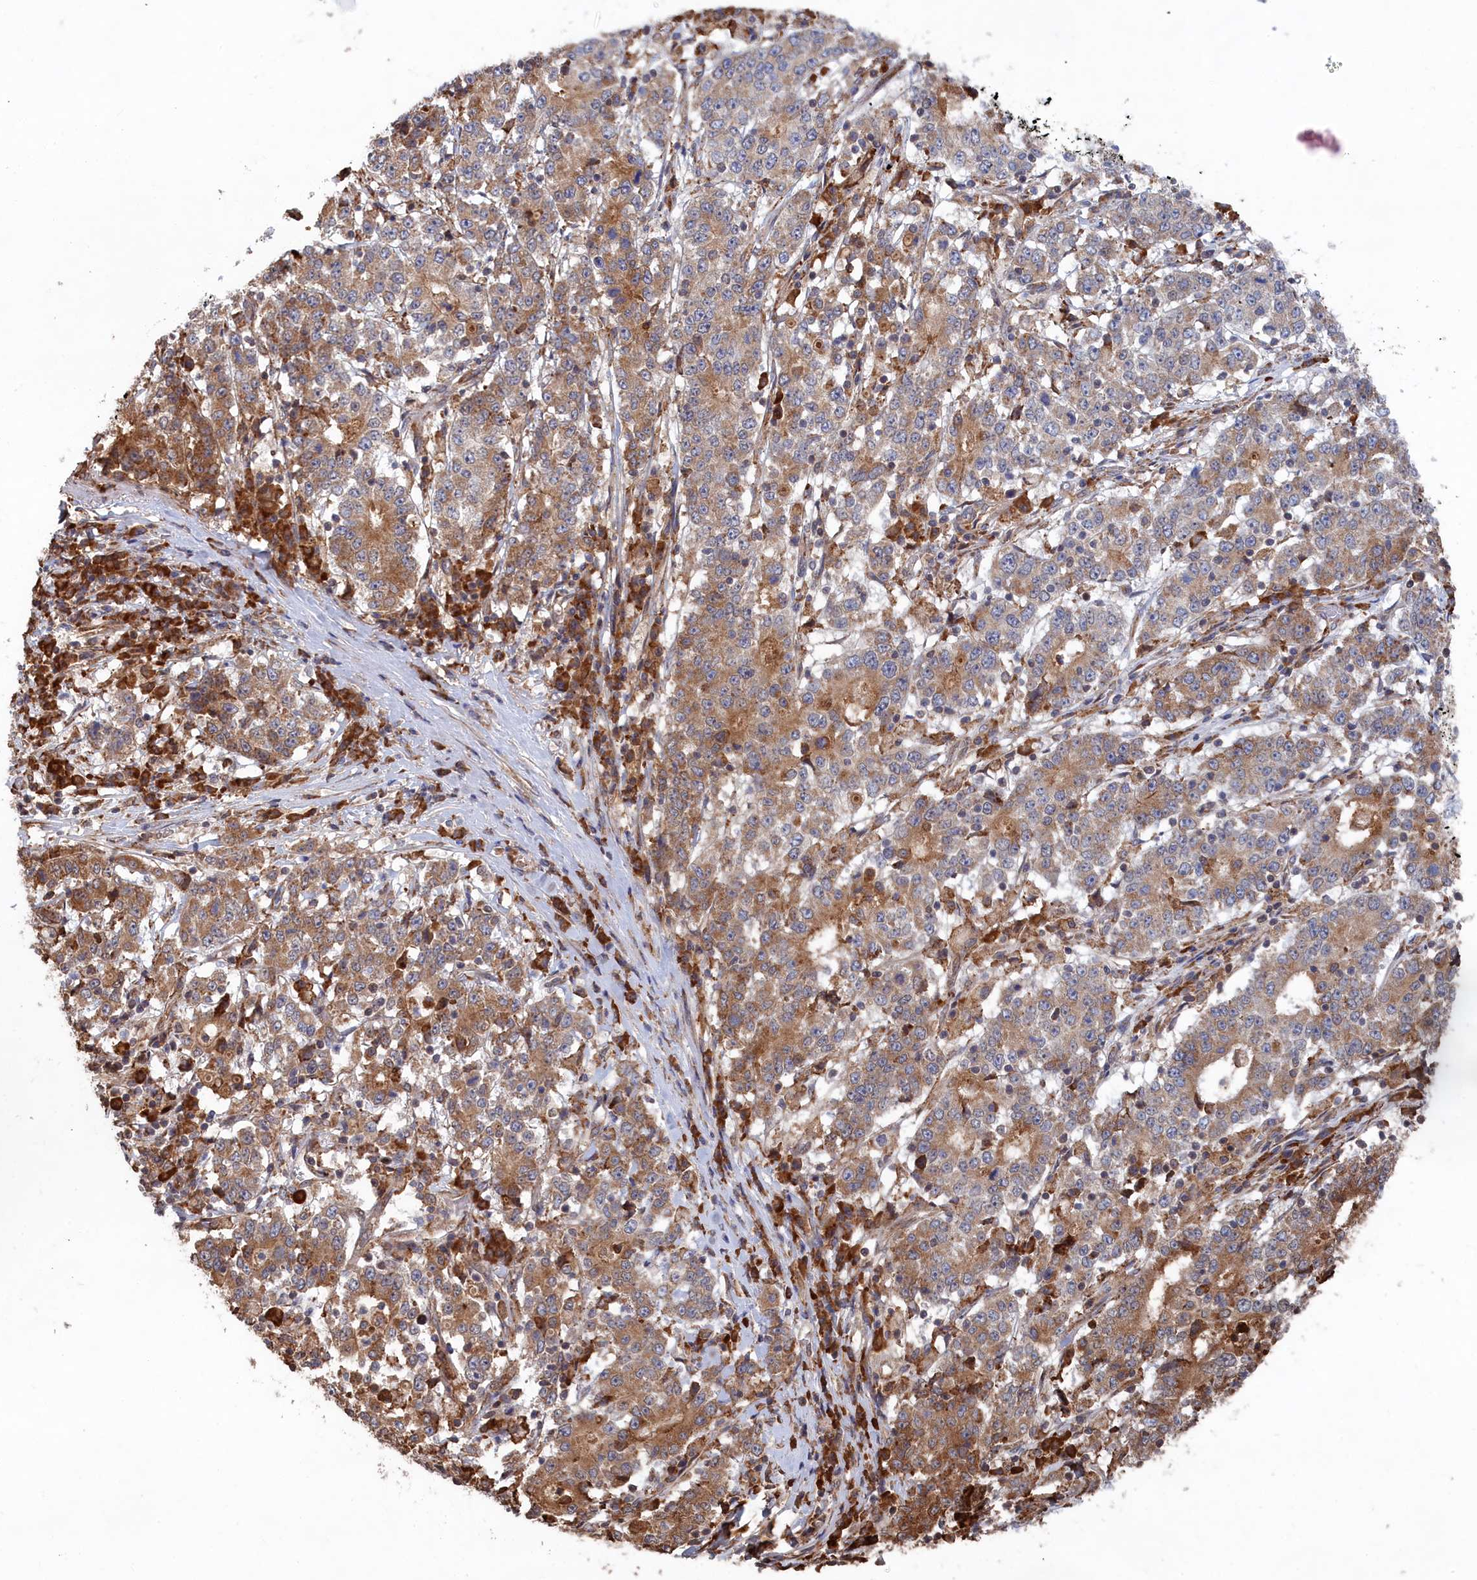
{"staining": {"intensity": "moderate", "quantity": ">75%", "location": "cytoplasmic/membranous"}, "tissue": "stomach cancer", "cell_type": "Tumor cells", "image_type": "cancer", "snomed": [{"axis": "morphology", "description": "Adenocarcinoma, NOS"}, {"axis": "topography", "description": "Stomach"}], "caption": "Immunohistochemical staining of human adenocarcinoma (stomach) shows medium levels of moderate cytoplasmic/membranous protein expression in about >75% of tumor cells.", "gene": "BPIFB6", "patient": {"sex": "male", "age": 59}}